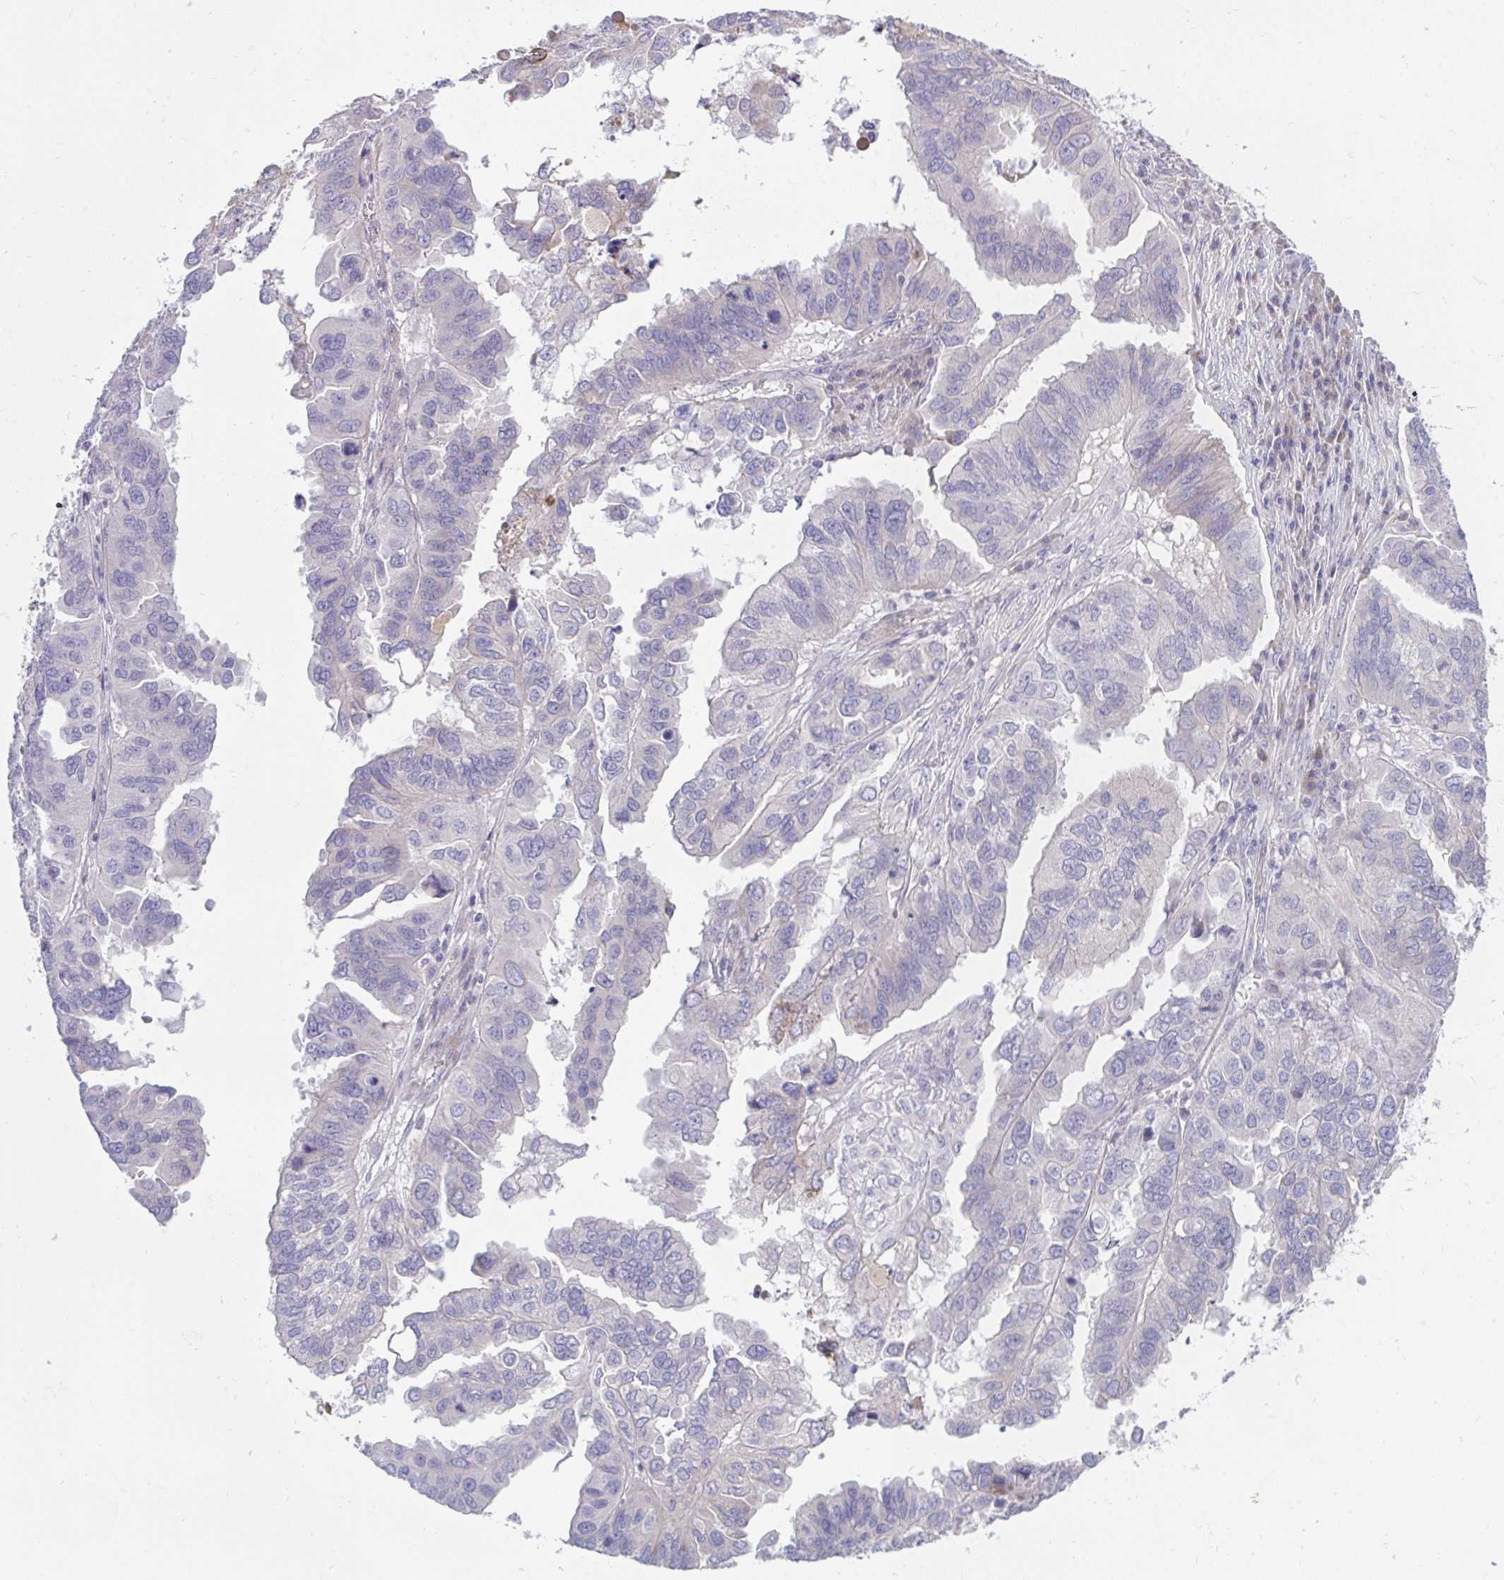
{"staining": {"intensity": "negative", "quantity": "none", "location": "none"}, "tissue": "ovarian cancer", "cell_type": "Tumor cells", "image_type": "cancer", "snomed": [{"axis": "morphology", "description": "Cystadenocarcinoma, serous, NOS"}, {"axis": "topography", "description": "Ovary"}], "caption": "A high-resolution photomicrograph shows IHC staining of ovarian cancer, which displays no significant staining in tumor cells. Brightfield microscopy of IHC stained with DAB (brown) and hematoxylin (blue), captured at high magnification.", "gene": "PIGZ", "patient": {"sex": "female", "age": 79}}